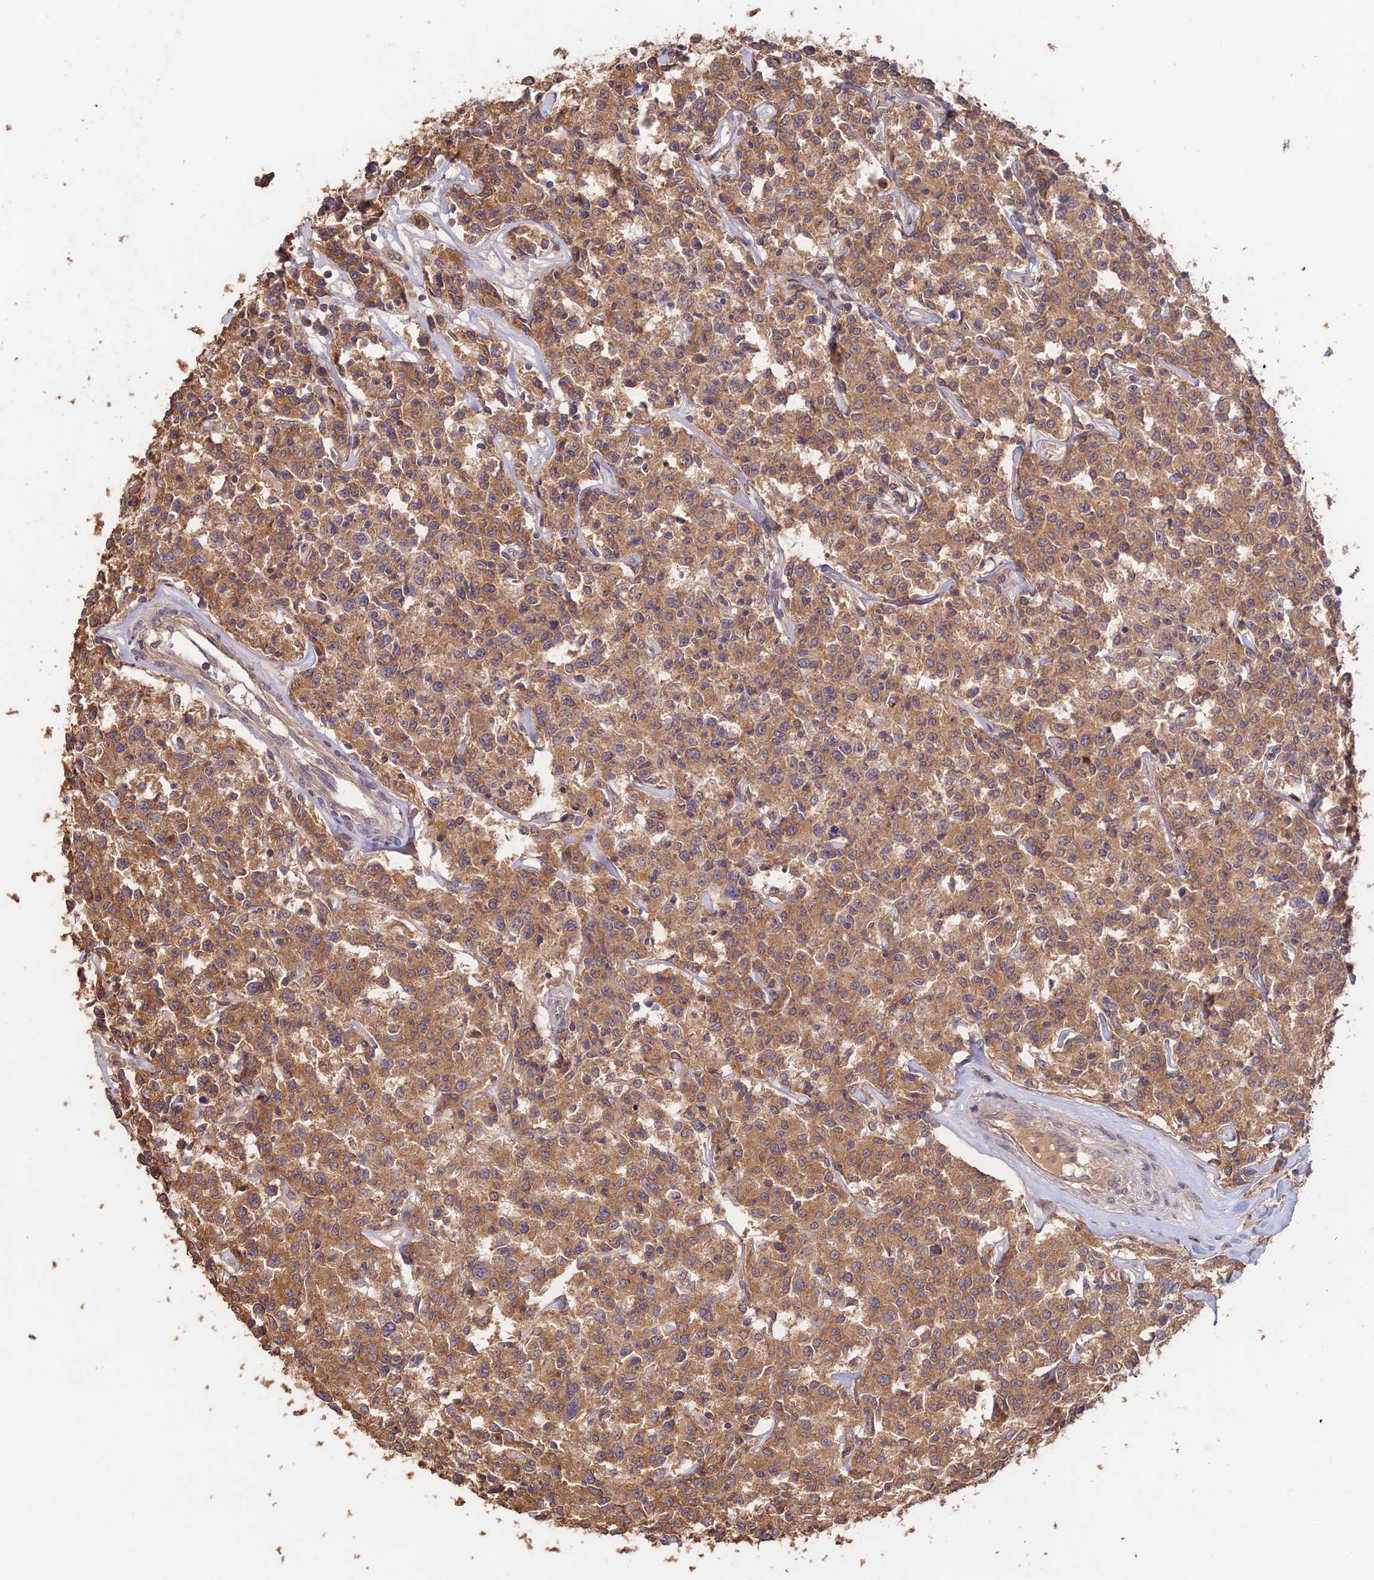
{"staining": {"intensity": "moderate", "quantity": ">75%", "location": "cytoplasmic/membranous"}, "tissue": "lymphoma", "cell_type": "Tumor cells", "image_type": "cancer", "snomed": [{"axis": "morphology", "description": "Malignant lymphoma, non-Hodgkin's type, Low grade"}, {"axis": "topography", "description": "Small intestine"}], "caption": "Lymphoma stained with DAB immunohistochemistry (IHC) exhibits medium levels of moderate cytoplasmic/membranous positivity in about >75% of tumor cells. Using DAB (3,3'-diaminobenzidine) (brown) and hematoxylin (blue) stains, captured at high magnification using brightfield microscopy.", "gene": "CLCF1", "patient": {"sex": "female", "age": 59}}